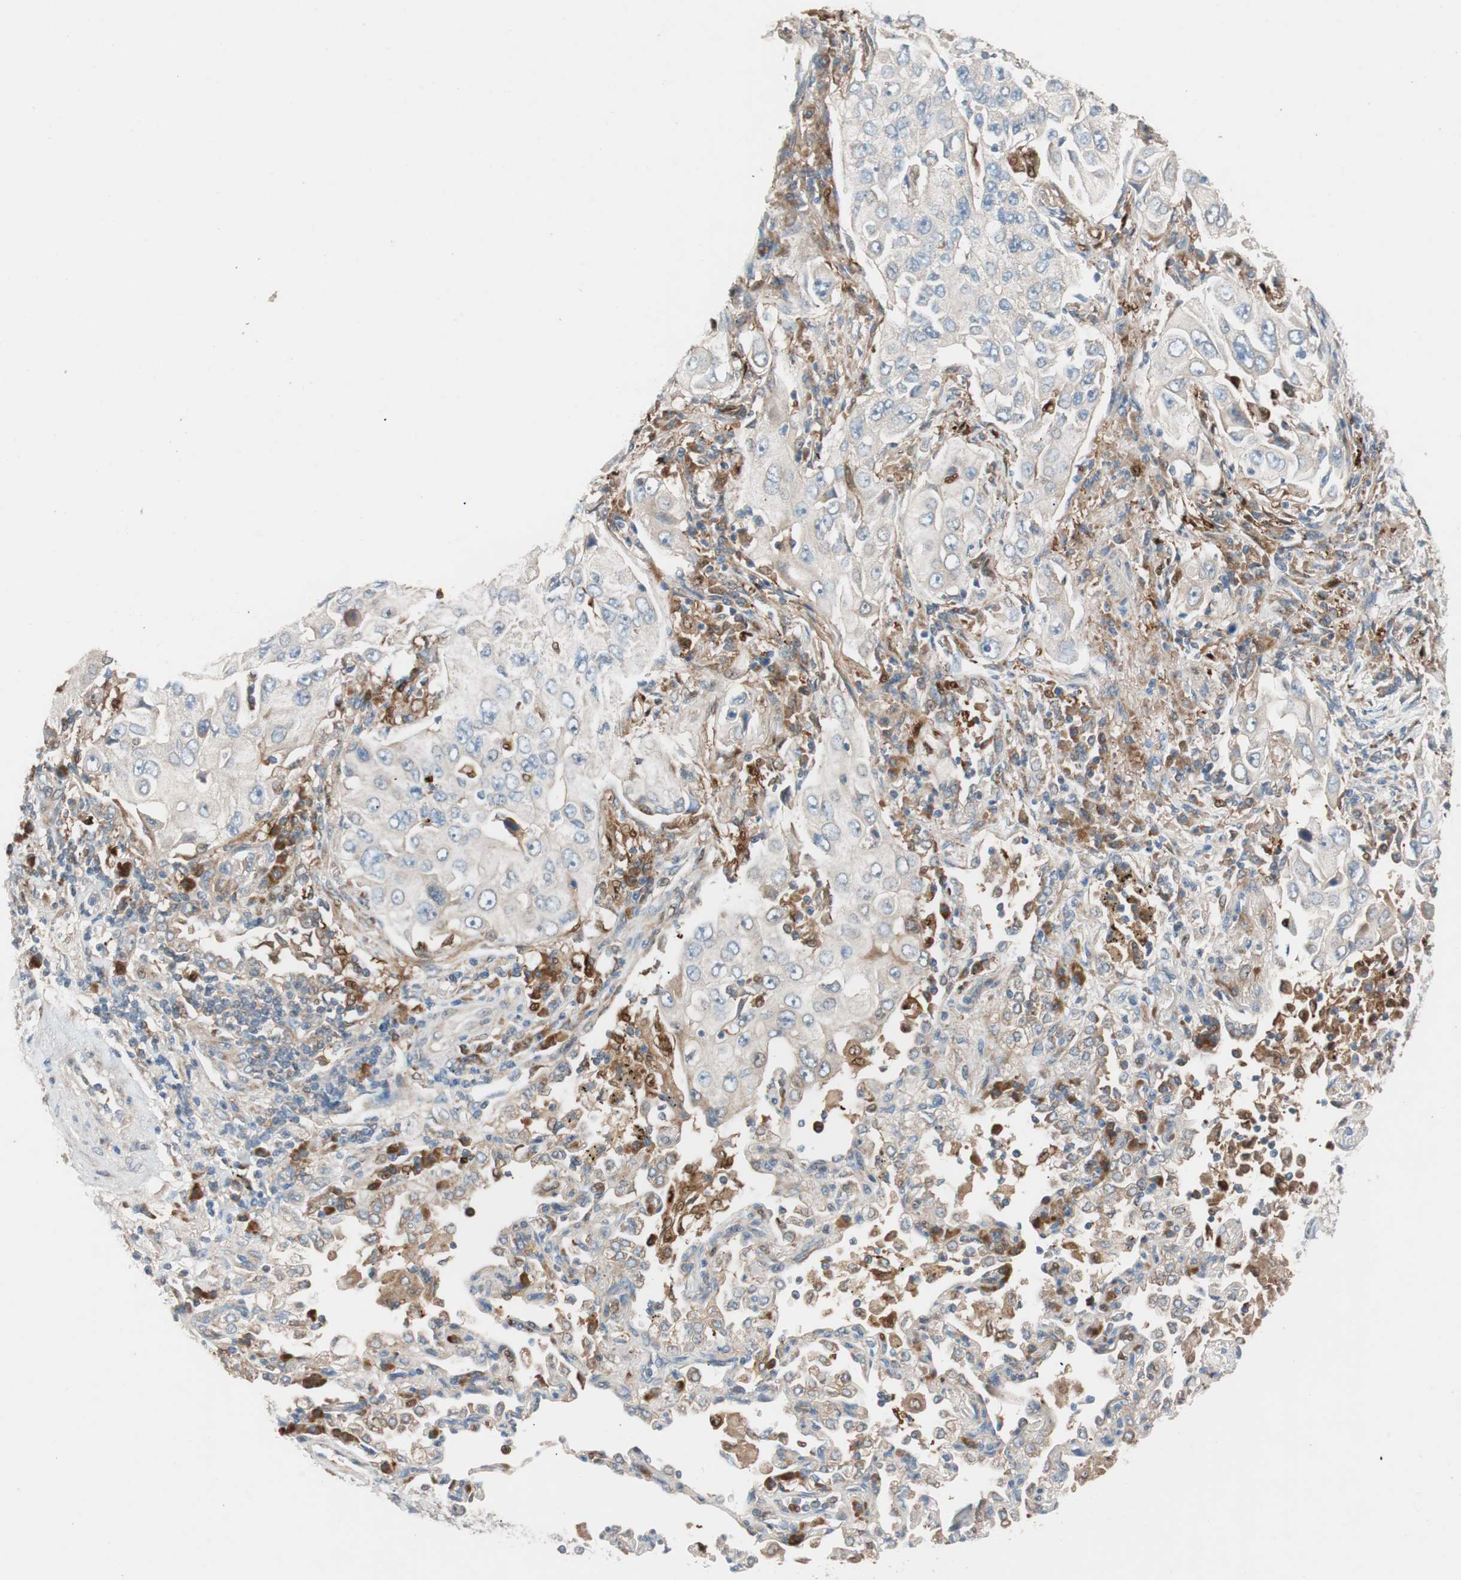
{"staining": {"intensity": "weak", "quantity": "25%-75%", "location": "cytoplasmic/membranous"}, "tissue": "lung cancer", "cell_type": "Tumor cells", "image_type": "cancer", "snomed": [{"axis": "morphology", "description": "Adenocarcinoma, NOS"}, {"axis": "topography", "description": "Lung"}], "caption": "Brown immunohistochemical staining in human lung cancer (adenocarcinoma) shows weak cytoplasmic/membranous expression in about 25%-75% of tumor cells.", "gene": "FAAH", "patient": {"sex": "male", "age": 84}}